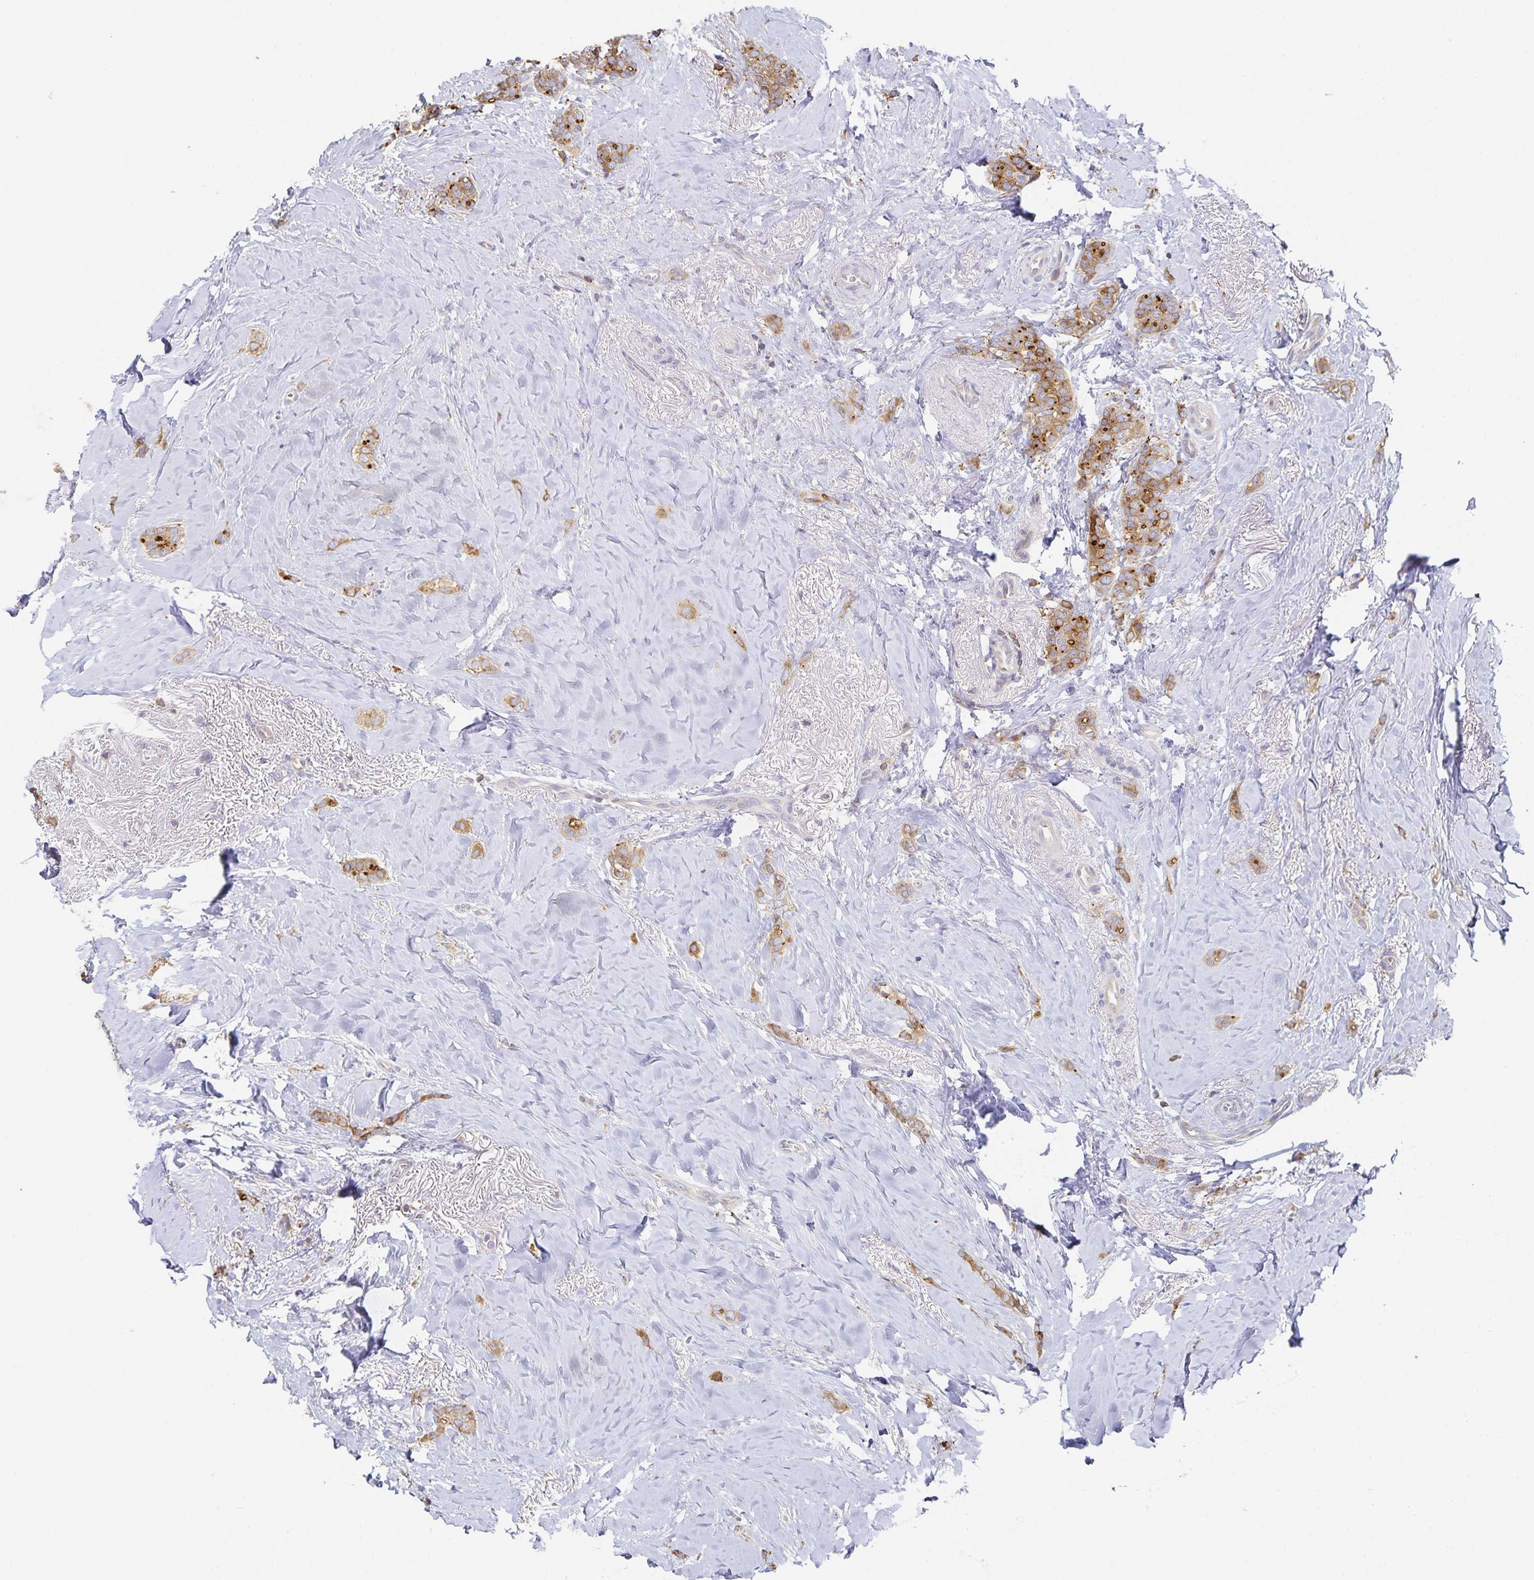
{"staining": {"intensity": "moderate", "quantity": ">75%", "location": "cytoplasmic/membranous"}, "tissue": "breast cancer", "cell_type": "Tumor cells", "image_type": "cancer", "snomed": [{"axis": "morphology", "description": "Normal tissue, NOS"}, {"axis": "morphology", "description": "Duct carcinoma"}, {"axis": "topography", "description": "Breast"}], "caption": "Human breast invasive ductal carcinoma stained with a protein marker exhibits moderate staining in tumor cells.", "gene": "NOMO1", "patient": {"sex": "female", "age": 77}}